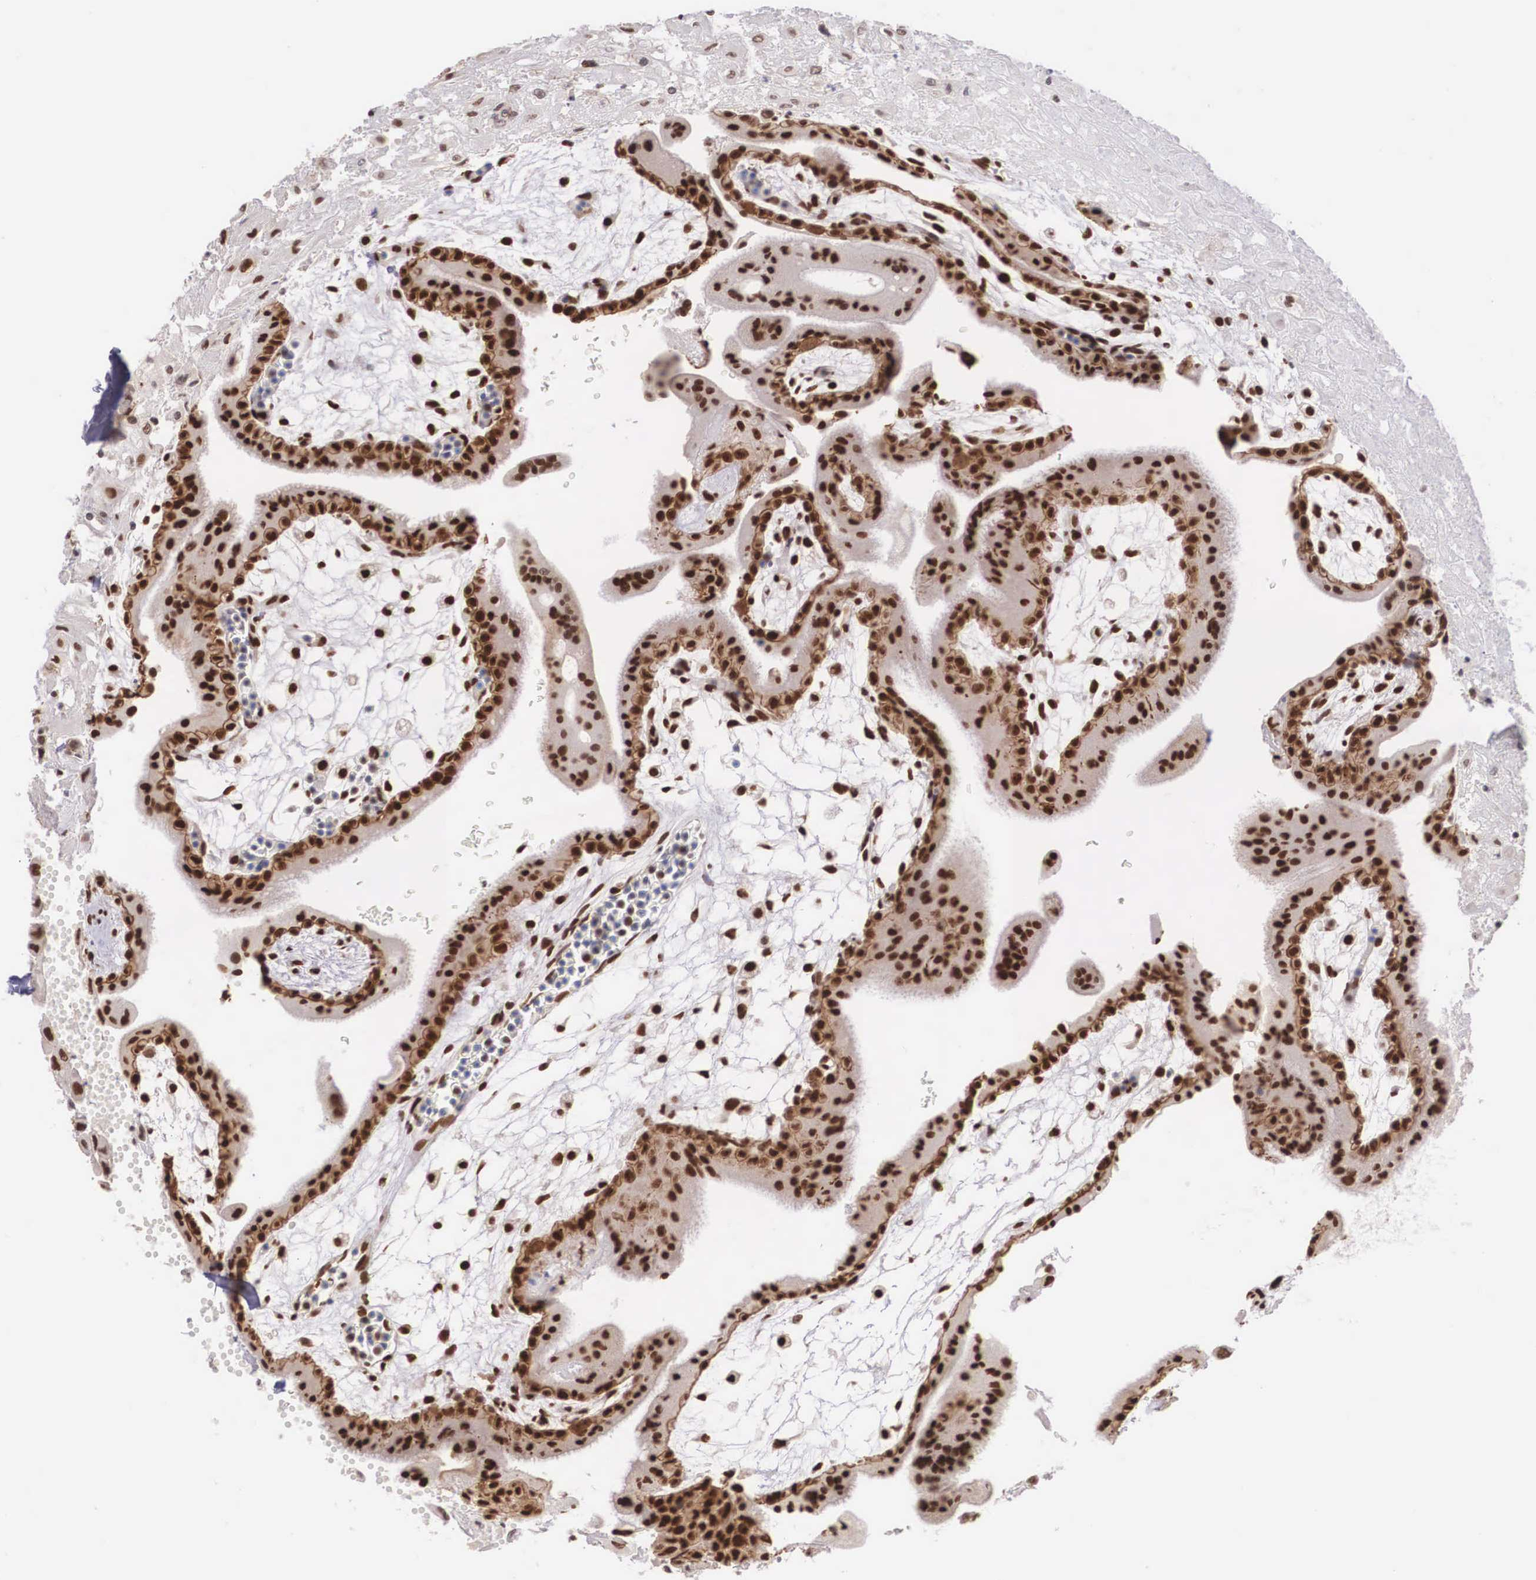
{"staining": {"intensity": "strong", "quantity": ">75%", "location": "cytoplasmic/membranous,nuclear"}, "tissue": "placenta", "cell_type": "Decidual cells", "image_type": "normal", "snomed": [{"axis": "morphology", "description": "Normal tissue, NOS"}, {"axis": "topography", "description": "Placenta"}], "caption": "Protein staining reveals strong cytoplasmic/membranous,nuclear staining in about >75% of decidual cells in unremarkable placenta. (Brightfield microscopy of DAB IHC at high magnification).", "gene": "POLR2F", "patient": {"sex": "female", "age": 35}}